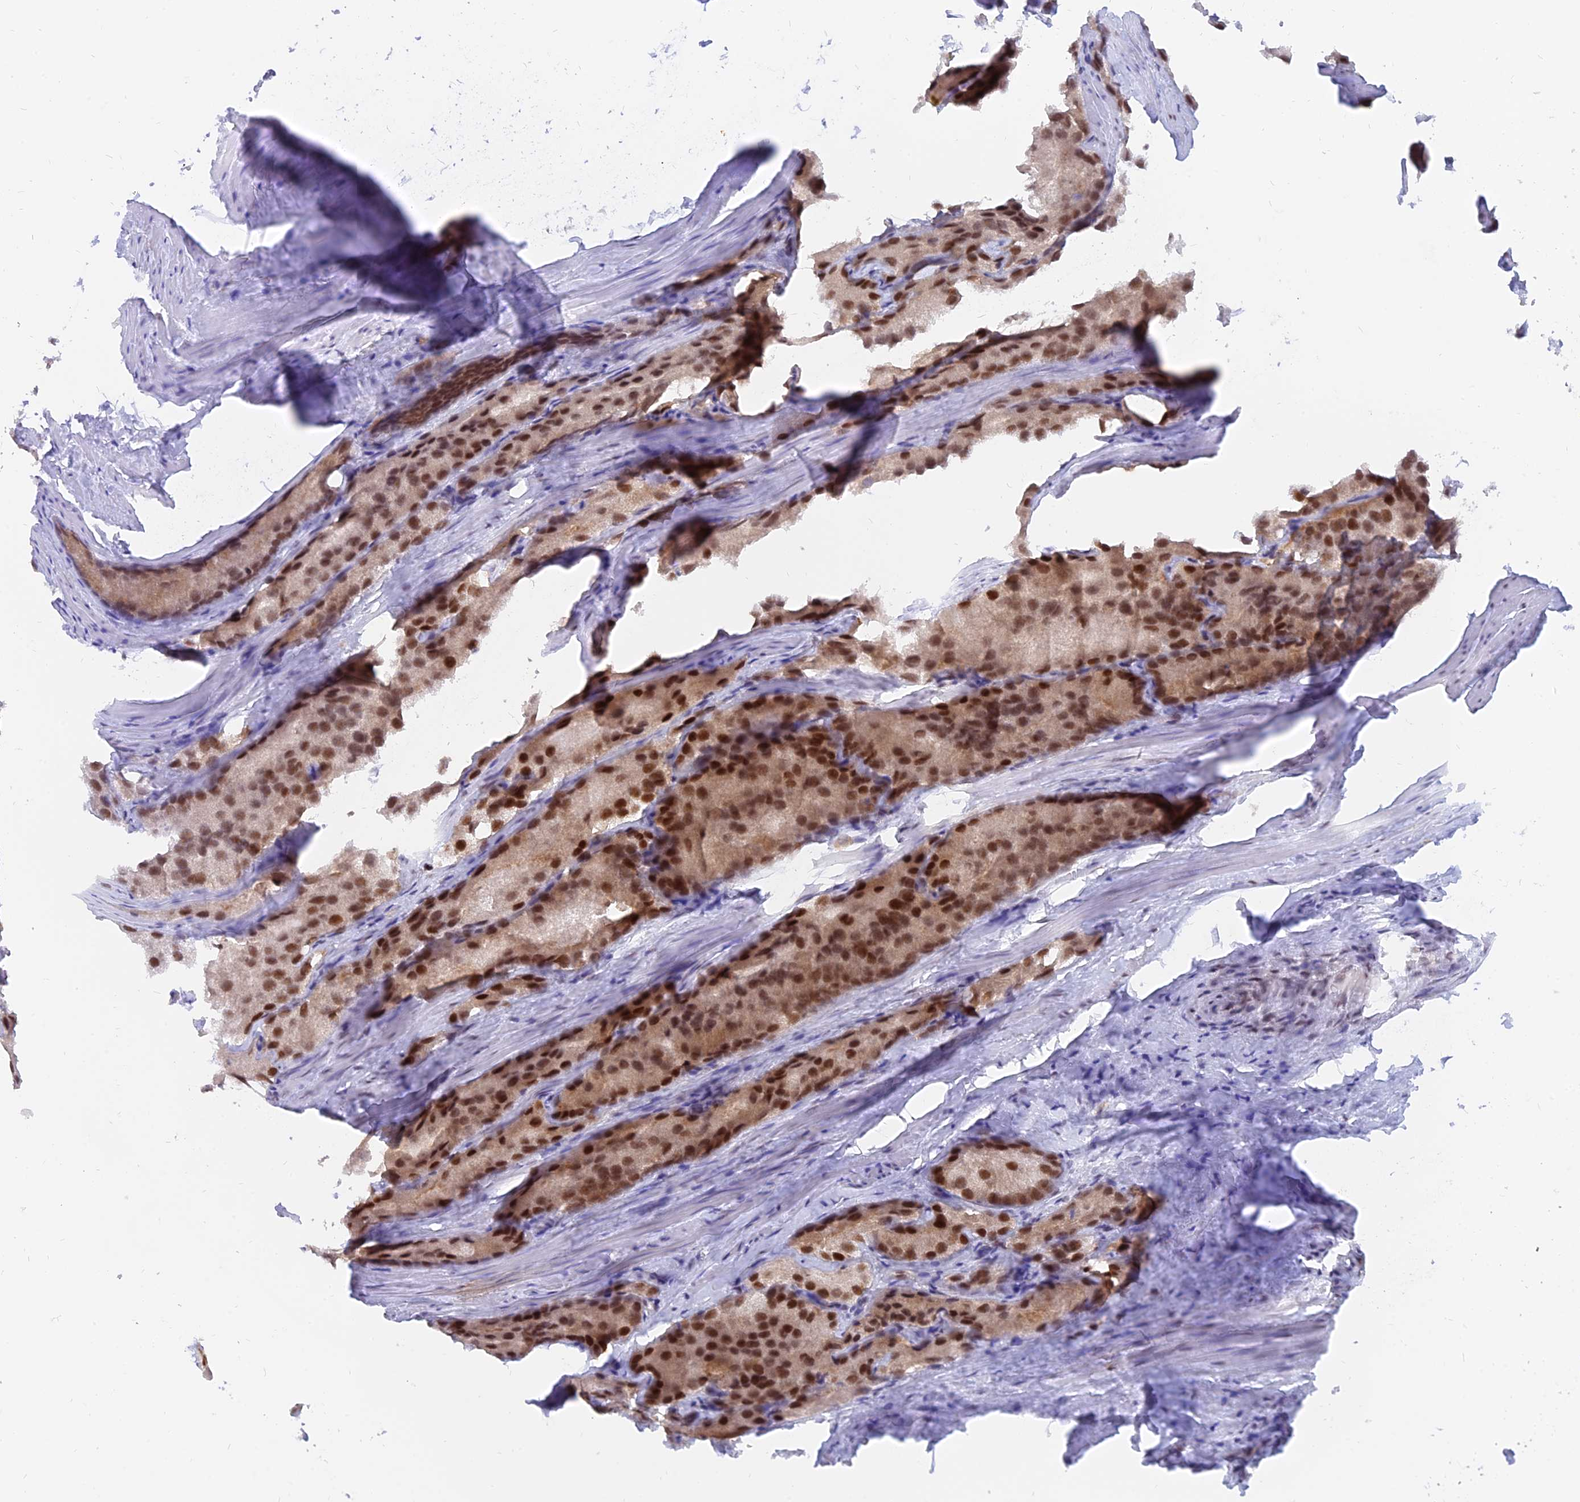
{"staining": {"intensity": "strong", "quantity": ">75%", "location": "nuclear"}, "tissue": "prostate cancer", "cell_type": "Tumor cells", "image_type": "cancer", "snomed": [{"axis": "morphology", "description": "Adenocarcinoma, Low grade"}, {"axis": "topography", "description": "Prostate"}], "caption": "About >75% of tumor cells in prostate cancer (low-grade adenocarcinoma) display strong nuclear protein positivity as visualized by brown immunohistochemical staining.", "gene": "DPY30", "patient": {"sex": "male", "age": 69}}